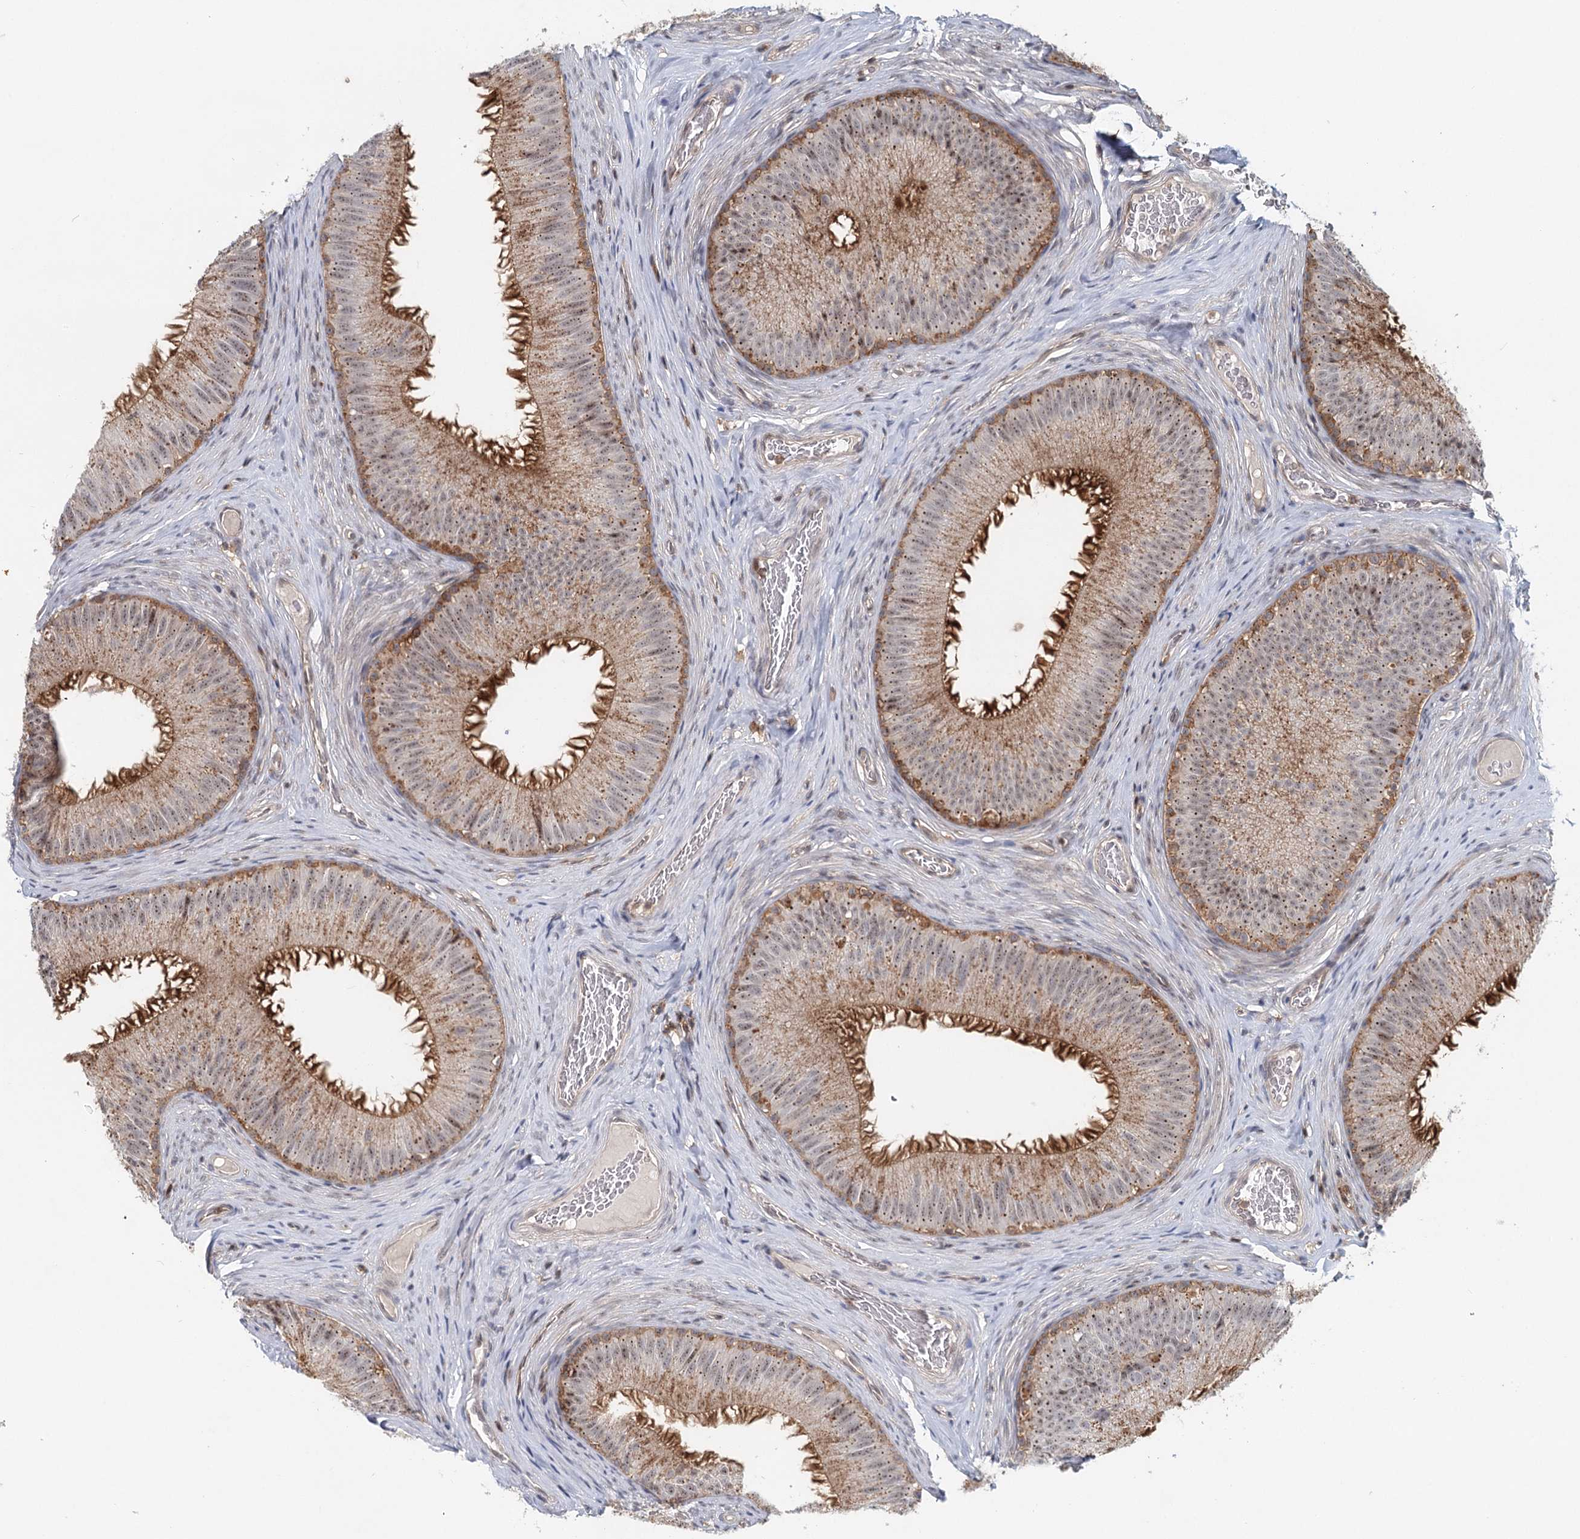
{"staining": {"intensity": "strong", "quantity": ">75%", "location": "cytoplasmic/membranous"}, "tissue": "epididymis", "cell_type": "Glandular cells", "image_type": "normal", "snomed": [{"axis": "morphology", "description": "Normal tissue, NOS"}, {"axis": "topography", "description": "Epididymis"}], "caption": "Immunohistochemistry (IHC) (DAB (3,3'-diaminobenzidine)) staining of unremarkable human epididymis displays strong cytoplasmic/membranous protein staining in approximately >75% of glandular cells.", "gene": "CDC42SE2", "patient": {"sex": "male", "age": 34}}